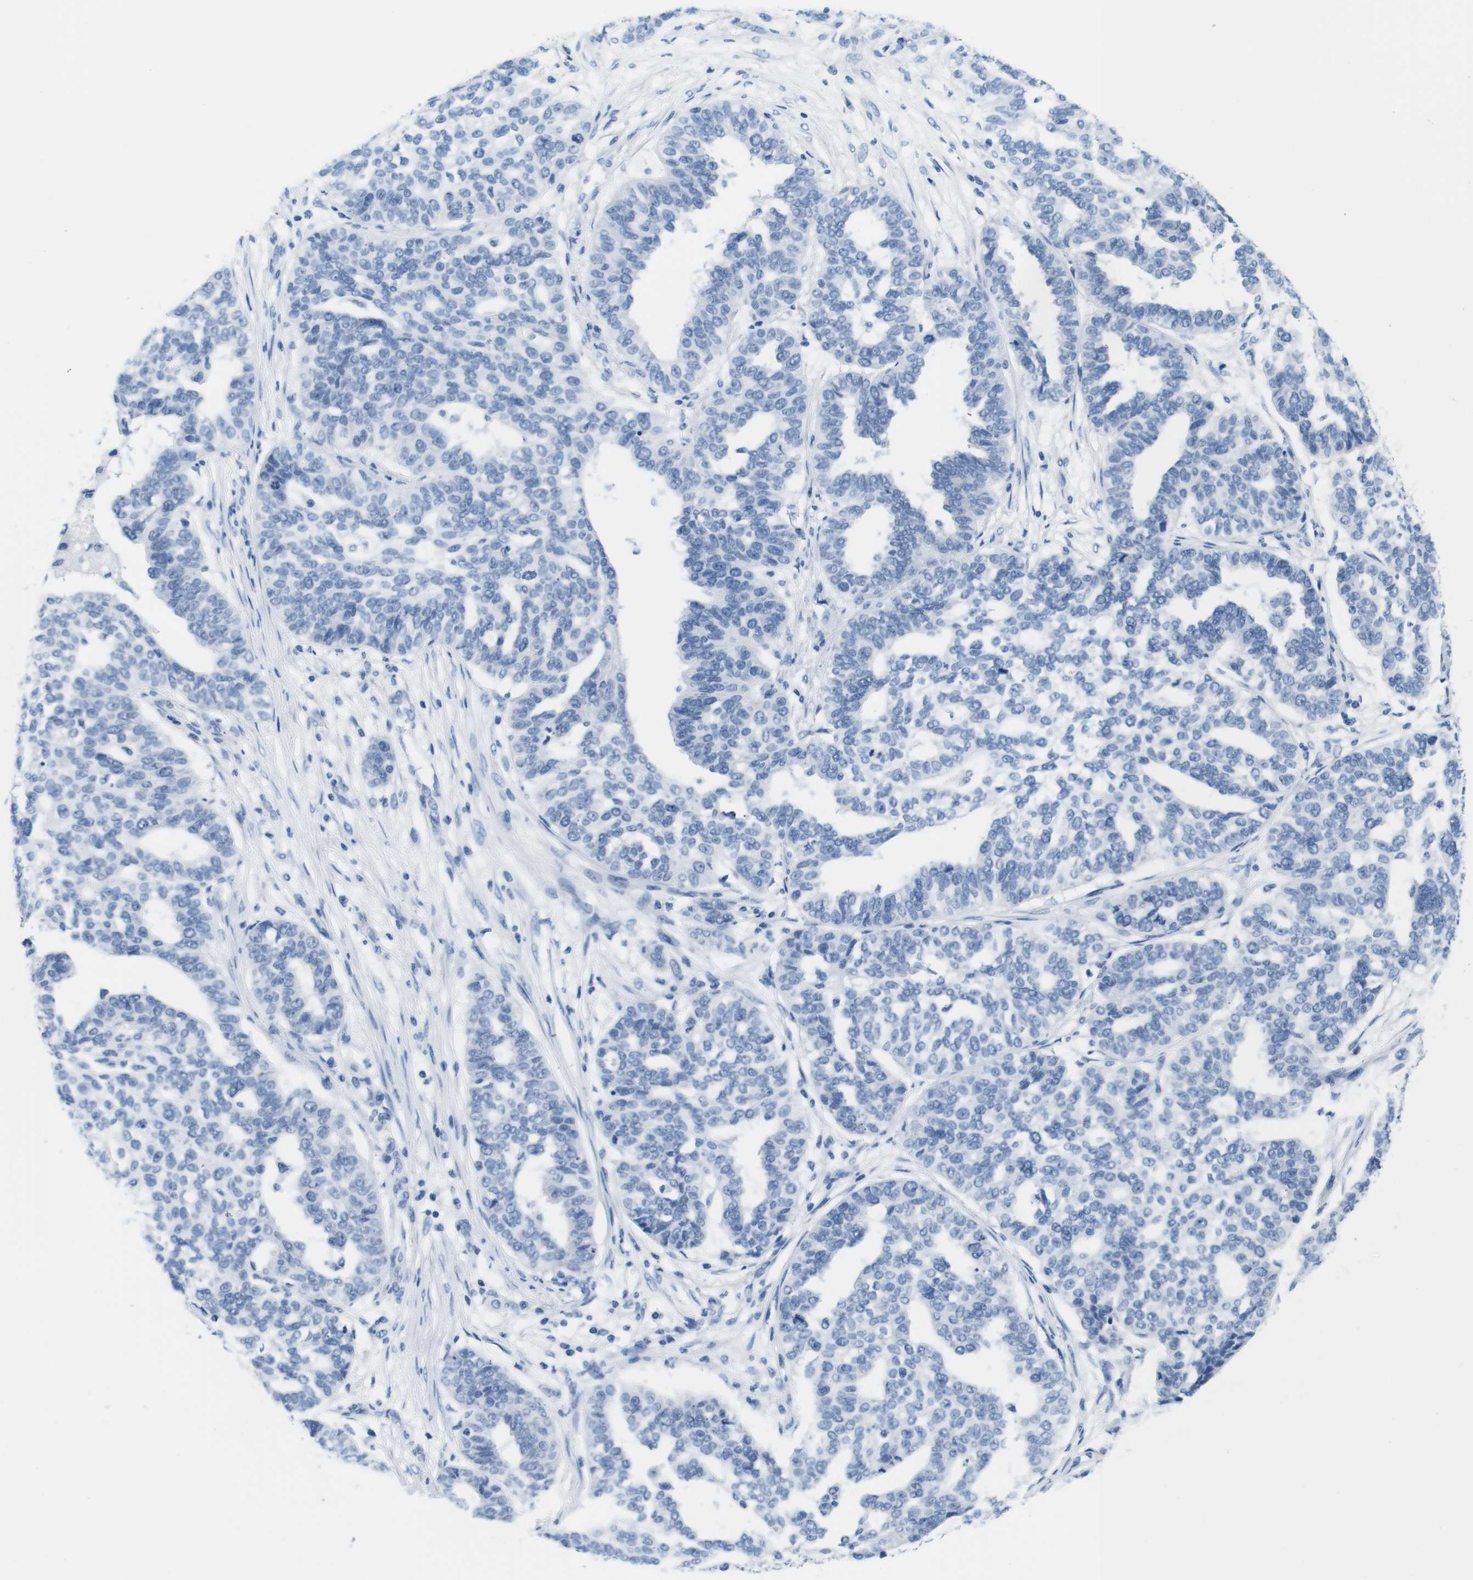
{"staining": {"intensity": "negative", "quantity": "none", "location": "none"}, "tissue": "ovarian cancer", "cell_type": "Tumor cells", "image_type": "cancer", "snomed": [{"axis": "morphology", "description": "Cystadenocarcinoma, serous, NOS"}, {"axis": "topography", "description": "Ovary"}], "caption": "Human serous cystadenocarcinoma (ovarian) stained for a protein using immunohistochemistry shows no positivity in tumor cells.", "gene": "MAP6", "patient": {"sex": "female", "age": 59}}